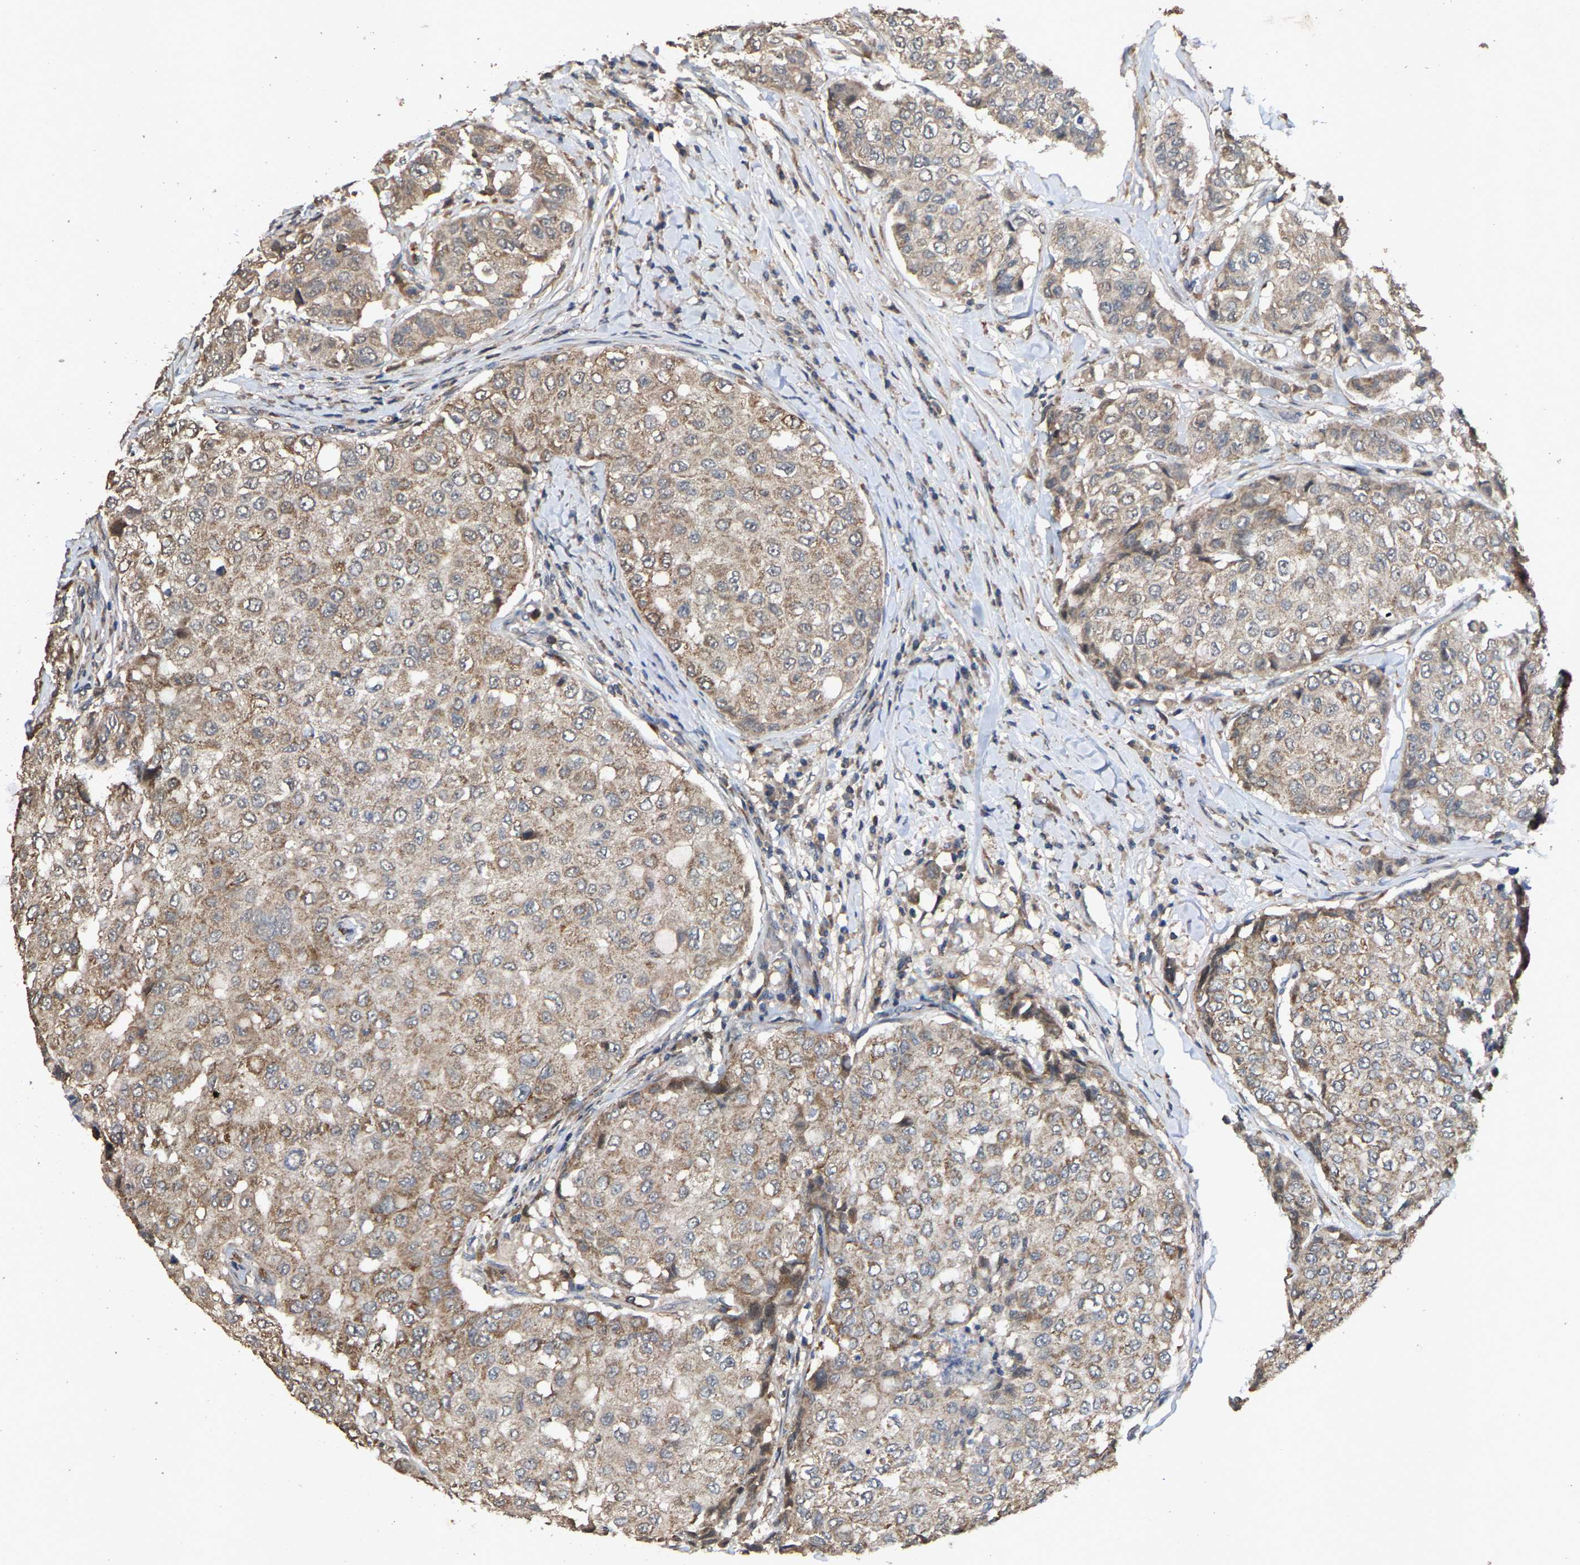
{"staining": {"intensity": "moderate", "quantity": ">75%", "location": "cytoplasmic/membranous"}, "tissue": "breast cancer", "cell_type": "Tumor cells", "image_type": "cancer", "snomed": [{"axis": "morphology", "description": "Duct carcinoma"}, {"axis": "topography", "description": "Breast"}], "caption": "About >75% of tumor cells in human breast intraductal carcinoma reveal moderate cytoplasmic/membranous protein staining as visualized by brown immunohistochemical staining.", "gene": "TDRKH", "patient": {"sex": "female", "age": 27}}